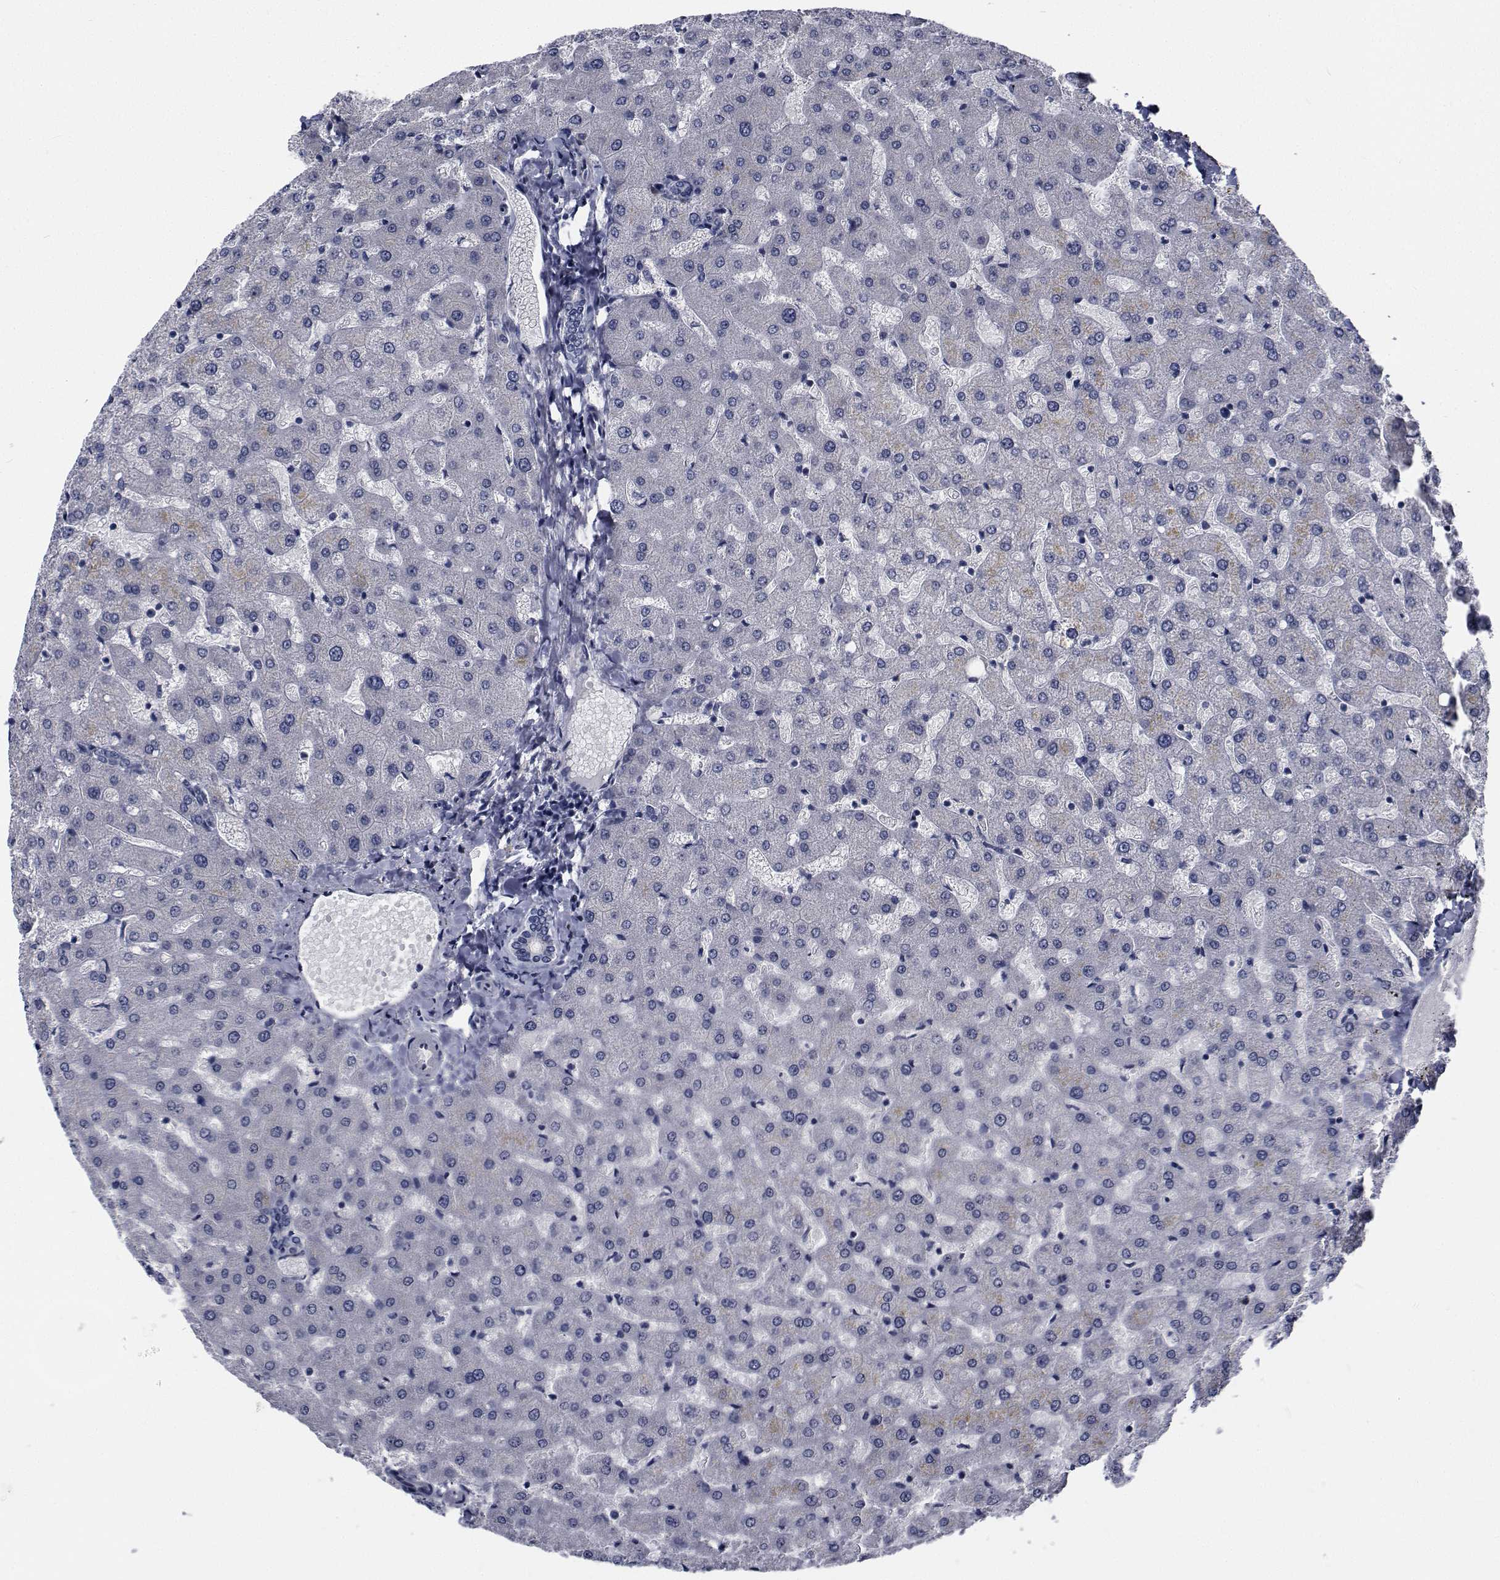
{"staining": {"intensity": "negative", "quantity": "none", "location": "none"}, "tissue": "liver", "cell_type": "Cholangiocytes", "image_type": "normal", "snomed": [{"axis": "morphology", "description": "Normal tissue, NOS"}, {"axis": "topography", "description": "Liver"}], "caption": "High power microscopy image of an immunohistochemistry (IHC) micrograph of benign liver, revealing no significant positivity in cholangiocytes.", "gene": "TTBK1", "patient": {"sex": "female", "age": 50}}